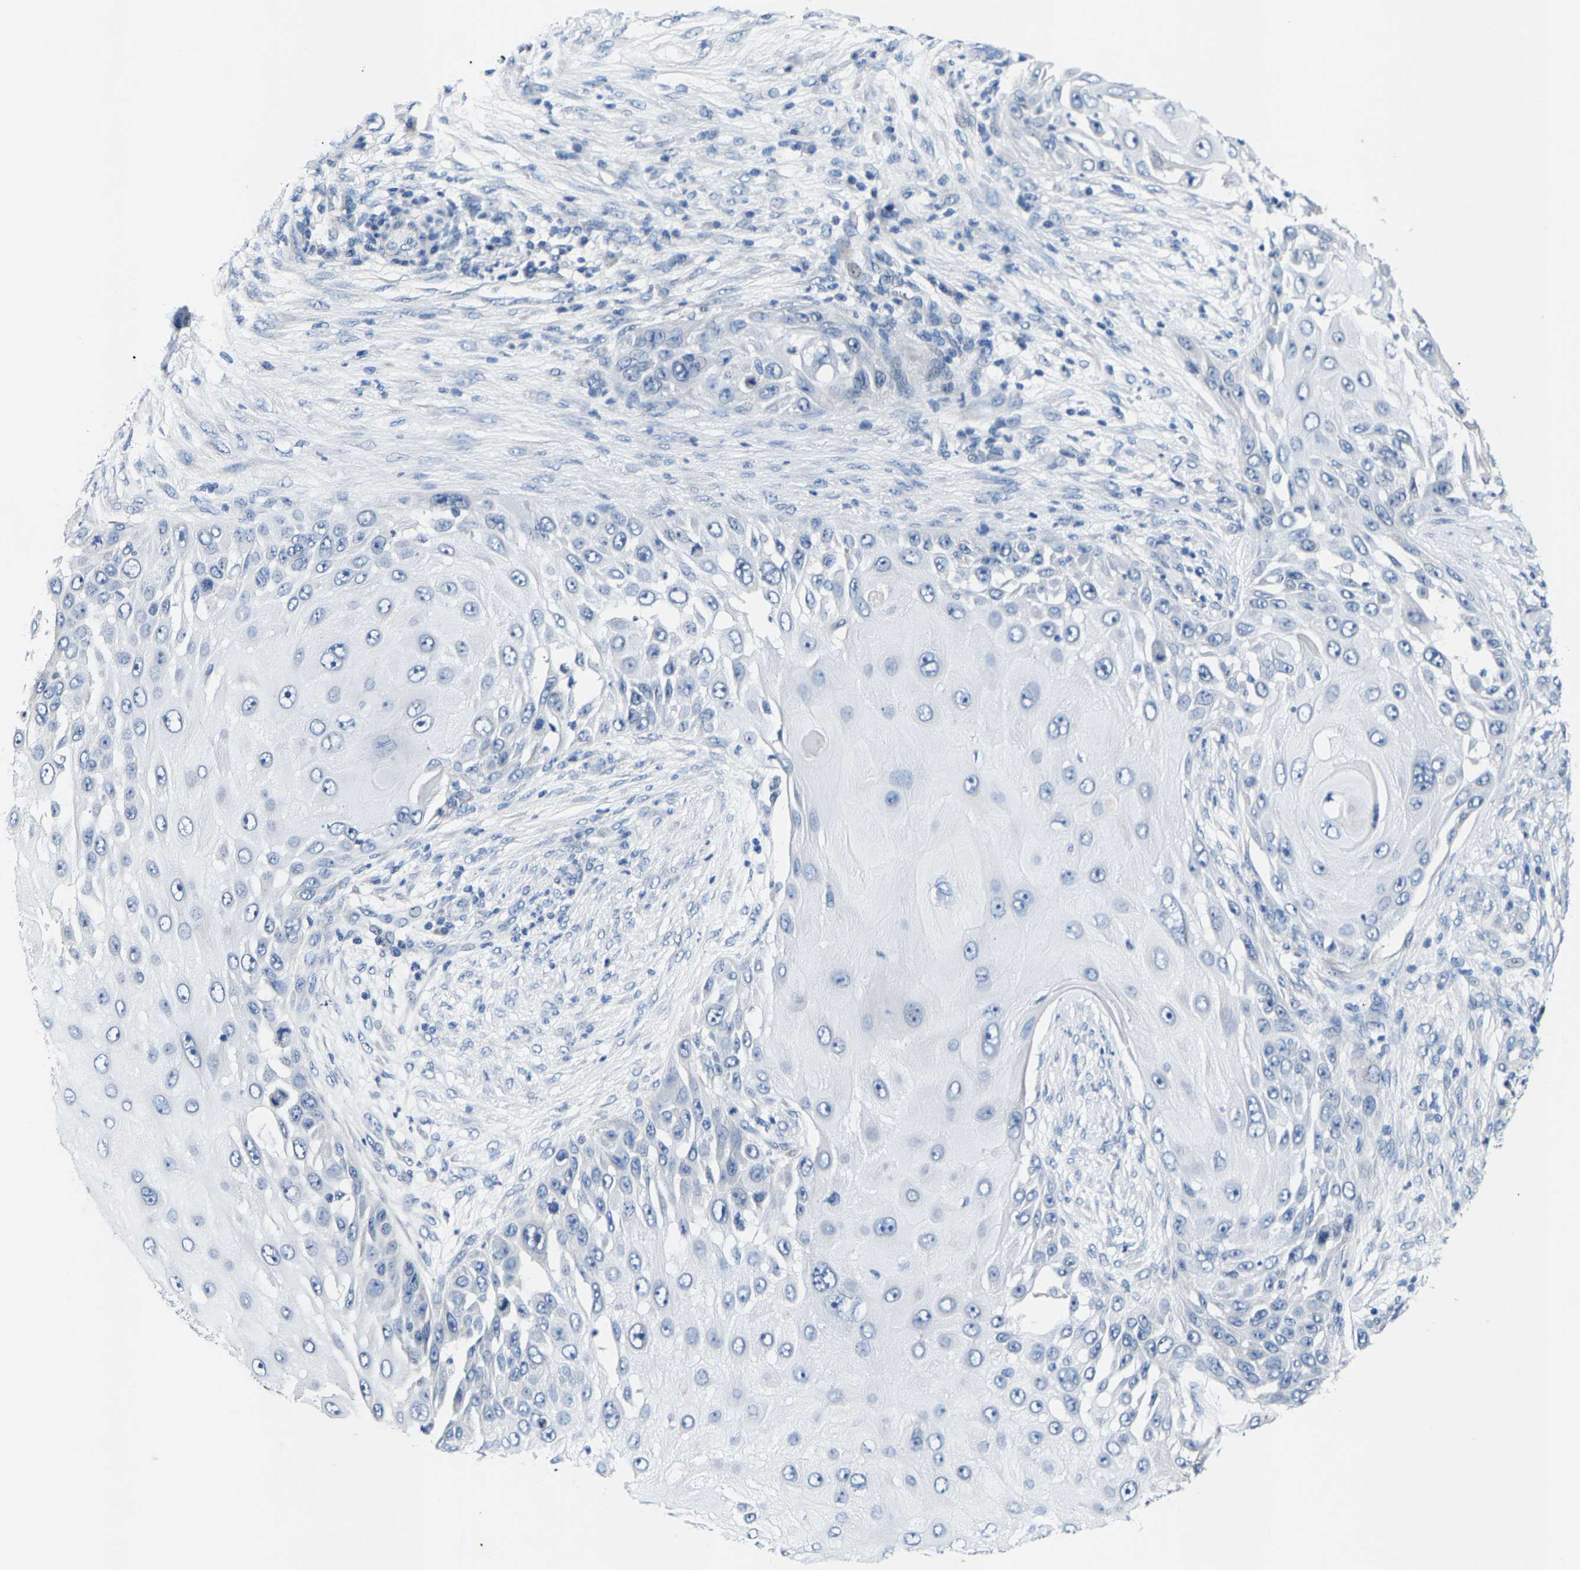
{"staining": {"intensity": "negative", "quantity": "none", "location": "none"}, "tissue": "skin cancer", "cell_type": "Tumor cells", "image_type": "cancer", "snomed": [{"axis": "morphology", "description": "Squamous cell carcinoma, NOS"}, {"axis": "topography", "description": "Skin"}], "caption": "Immunohistochemistry of human squamous cell carcinoma (skin) shows no positivity in tumor cells.", "gene": "KLHL1", "patient": {"sex": "female", "age": 44}}